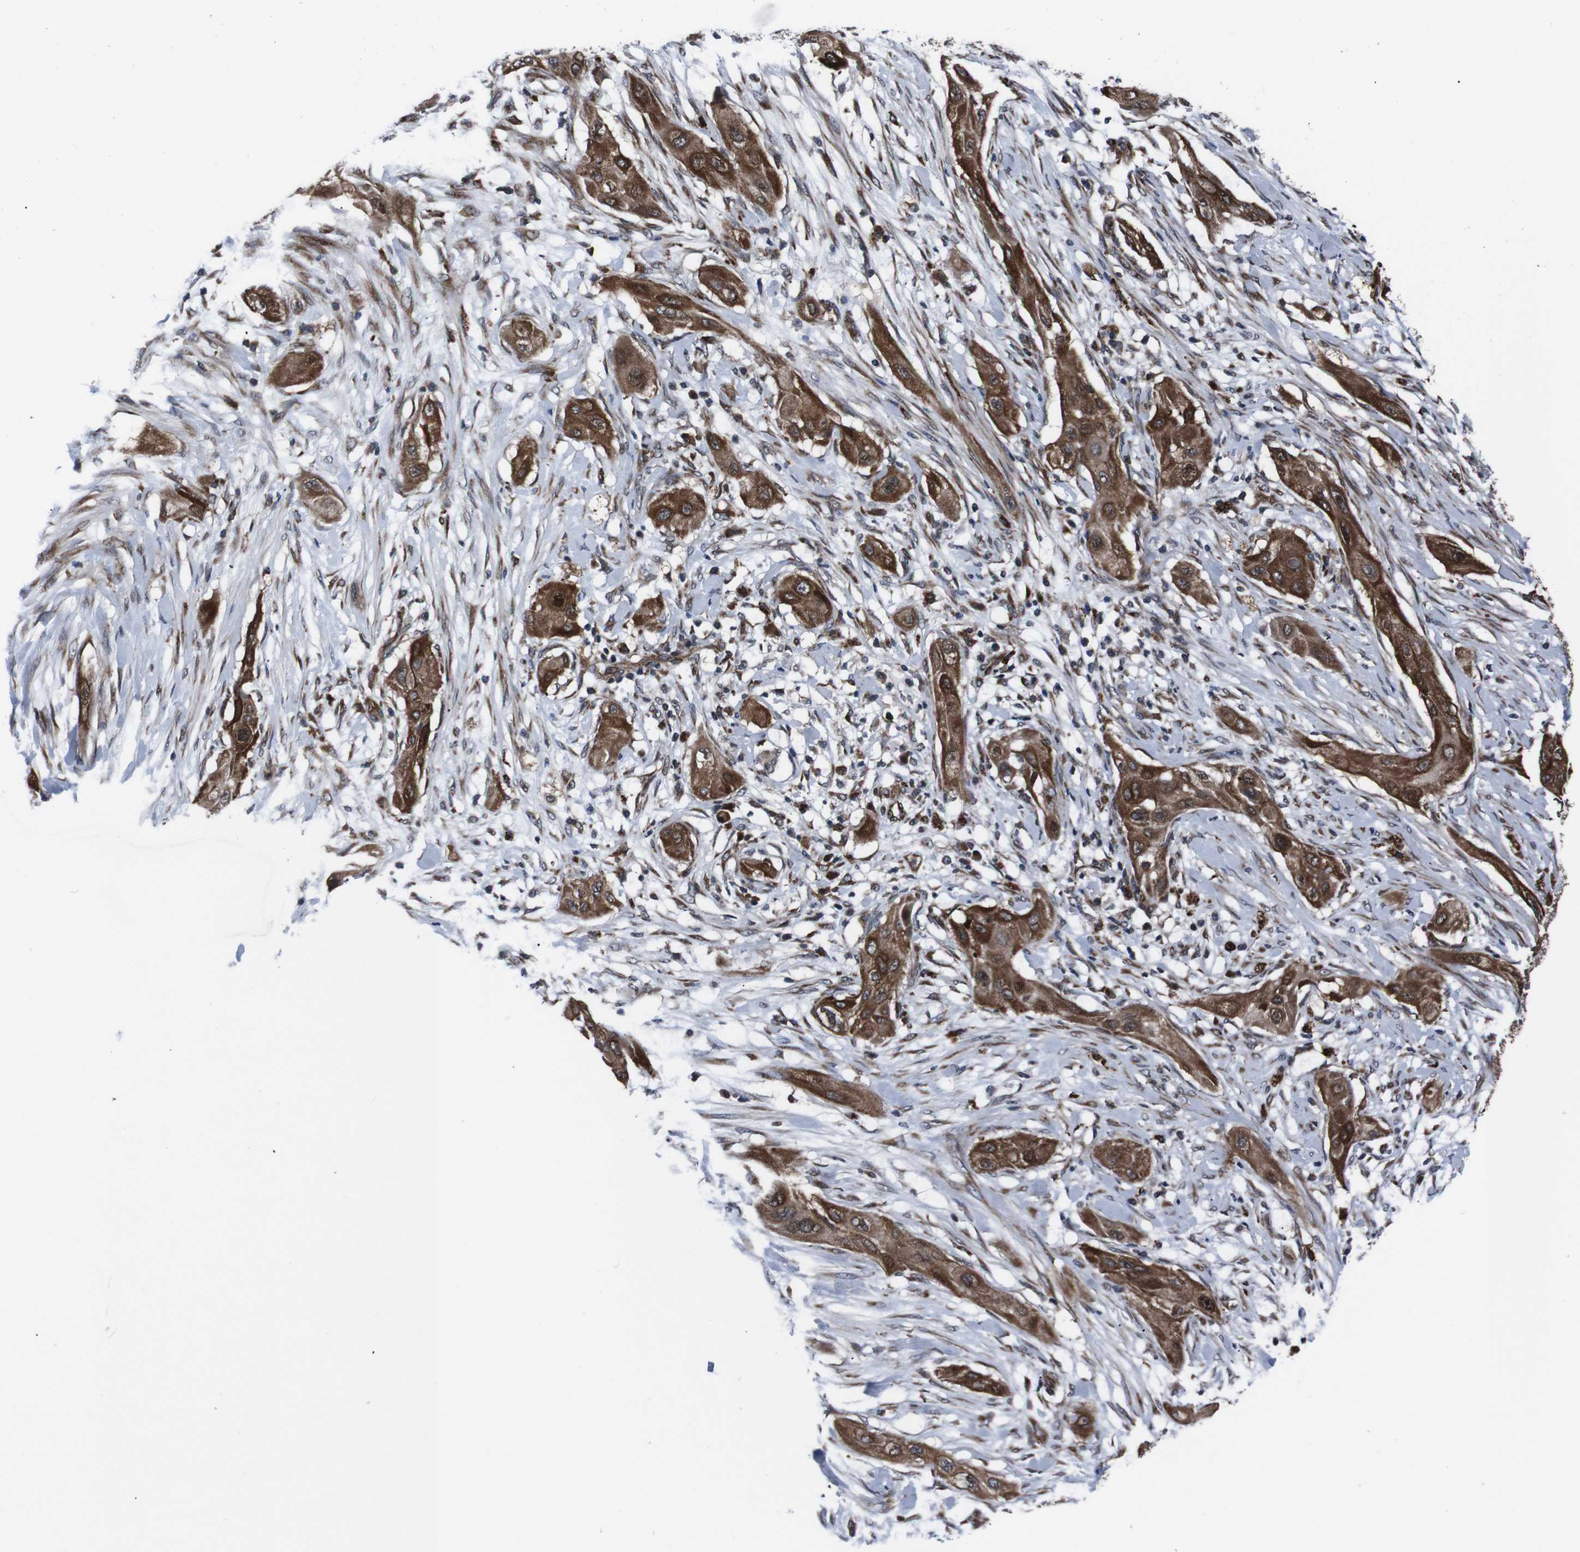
{"staining": {"intensity": "strong", "quantity": ">75%", "location": "cytoplasmic/membranous"}, "tissue": "lung cancer", "cell_type": "Tumor cells", "image_type": "cancer", "snomed": [{"axis": "morphology", "description": "Squamous cell carcinoma, NOS"}, {"axis": "topography", "description": "Lung"}], "caption": "A brown stain labels strong cytoplasmic/membranous expression of a protein in squamous cell carcinoma (lung) tumor cells. The staining was performed using DAB, with brown indicating positive protein expression. Nuclei are stained blue with hematoxylin.", "gene": "EIF4A2", "patient": {"sex": "female", "age": 47}}